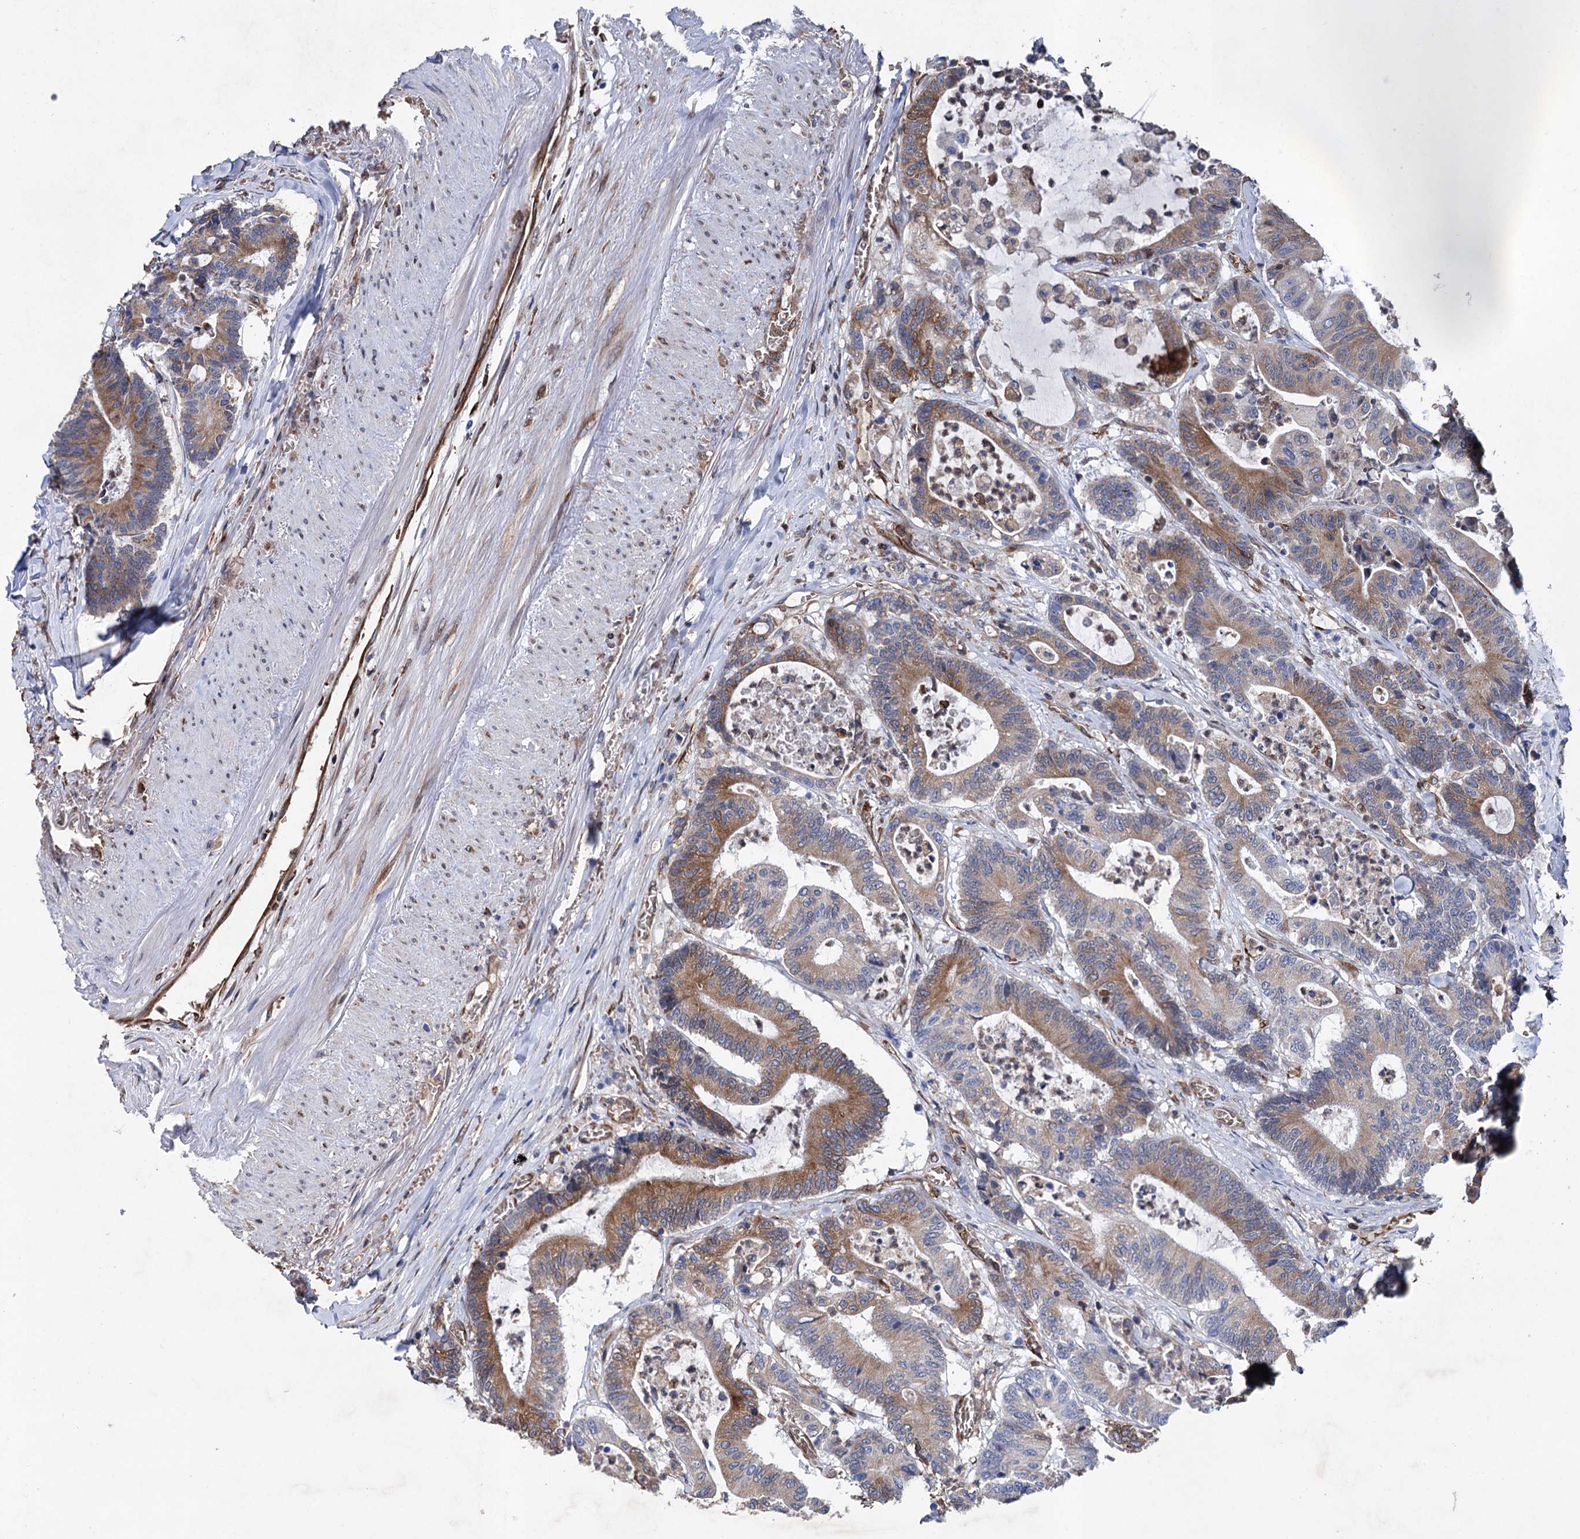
{"staining": {"intensity": "moderate", "quantity": "25%-75%", "location": "cytoplasmic/membranous"}, "tissue": "colorectal cancer", "cell_type": "Tumor cells", "image_type": "cancer", "snomed": [{"axis": "morphology", "description": "Adenocarcinoma, NOS"}, {"axis": "topography", "description": "Colon"}], "caption": "This is a histology image of IHC staining of colorectal cancer (adenocarcinoma), which shows moderate positivity in the cytoplasmic/membranous of tumor cells.", "gene": "STING1", "patient": {"sex": "female", "age": 84}}